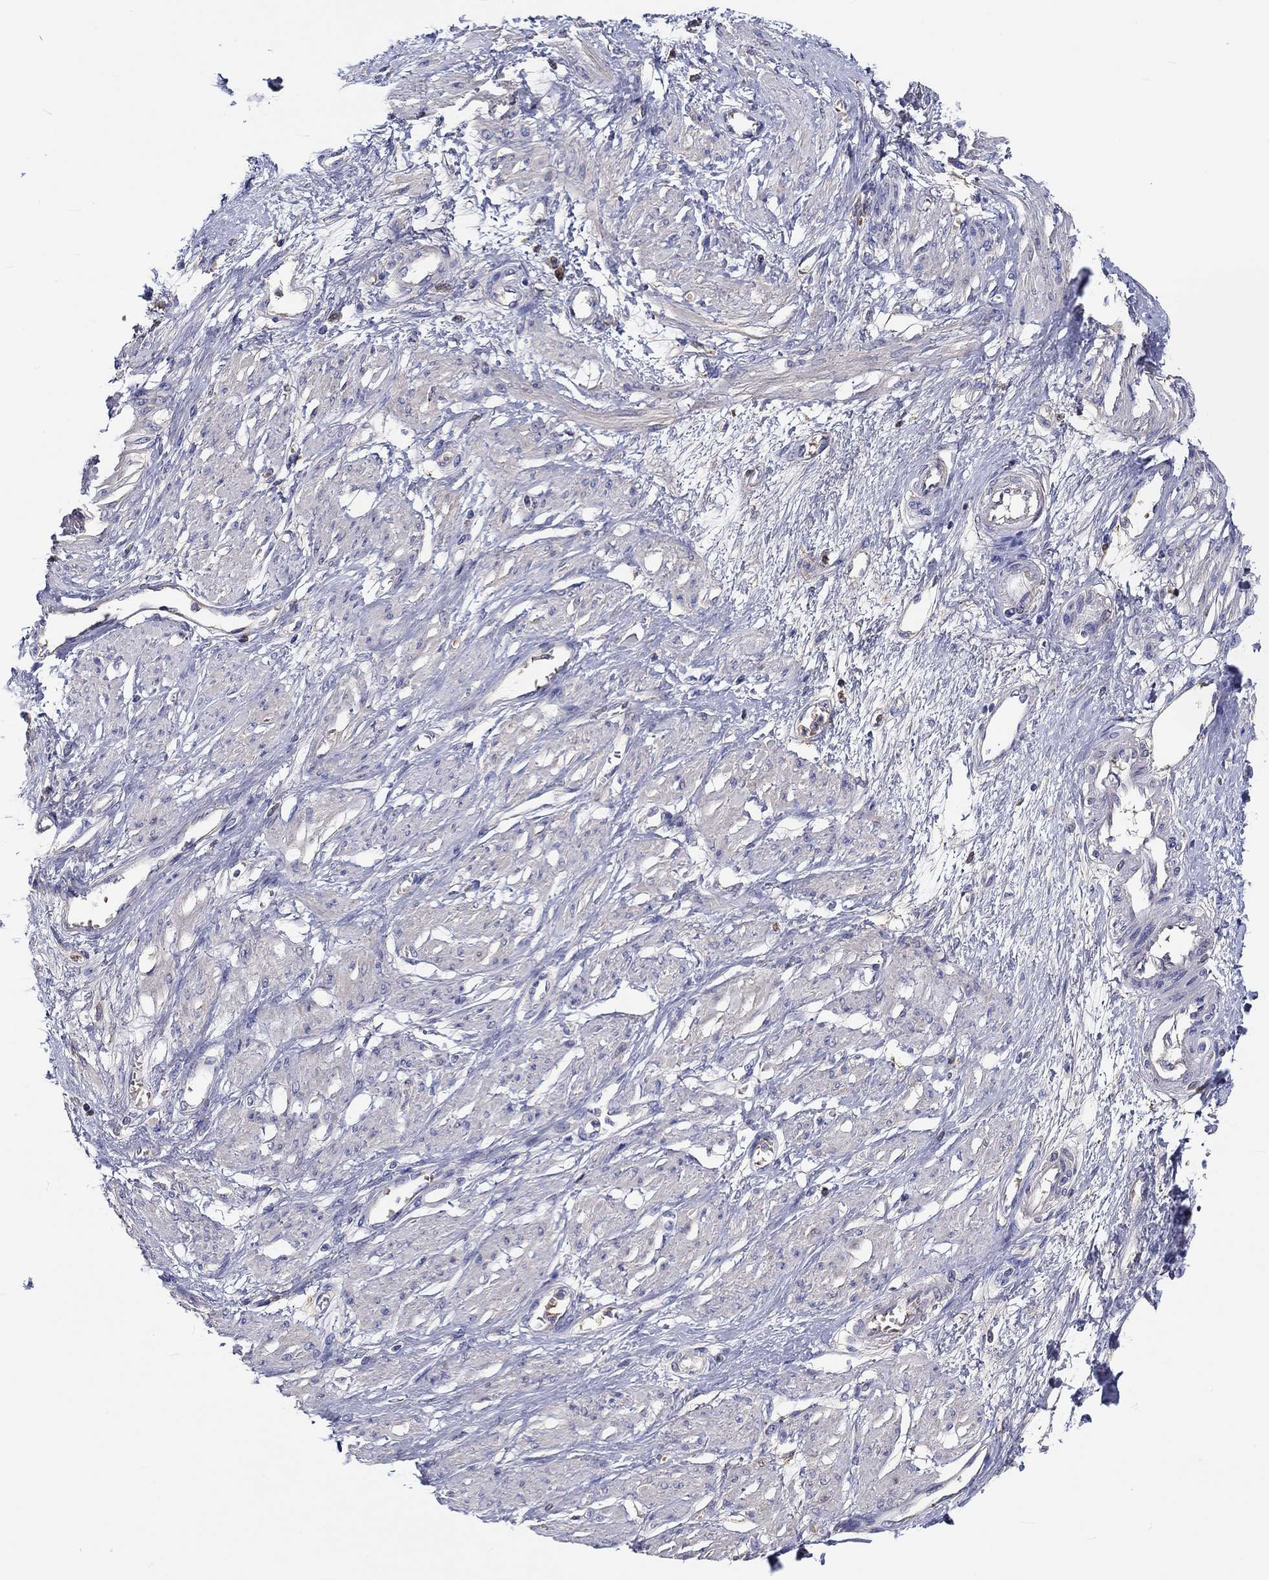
{"staining": {"intensity": "negative", "quantity": "none", "location": "none"}, "tissue": "smooth muscle", "cell_type": "Smooth muscle cells", "image_type": "normal", "snomed": [{"axis": "morphology", "description": "Normal tissue, NOS"}, {"axis": "topography", "description": "Smooth muscle"}, {"axis": "topography", "description": "Uterus"}], "caption": "Immunohistochemistry image of normal smooth muscle: smooth muscle stained with DAB (3,3'-diaminobenzidine) displays no significant protein staining in smooth muscle cells. (DAB IHC, high magnification).", "gene": "CDY1B", "patient": {"sex": "female", "age": 39}}